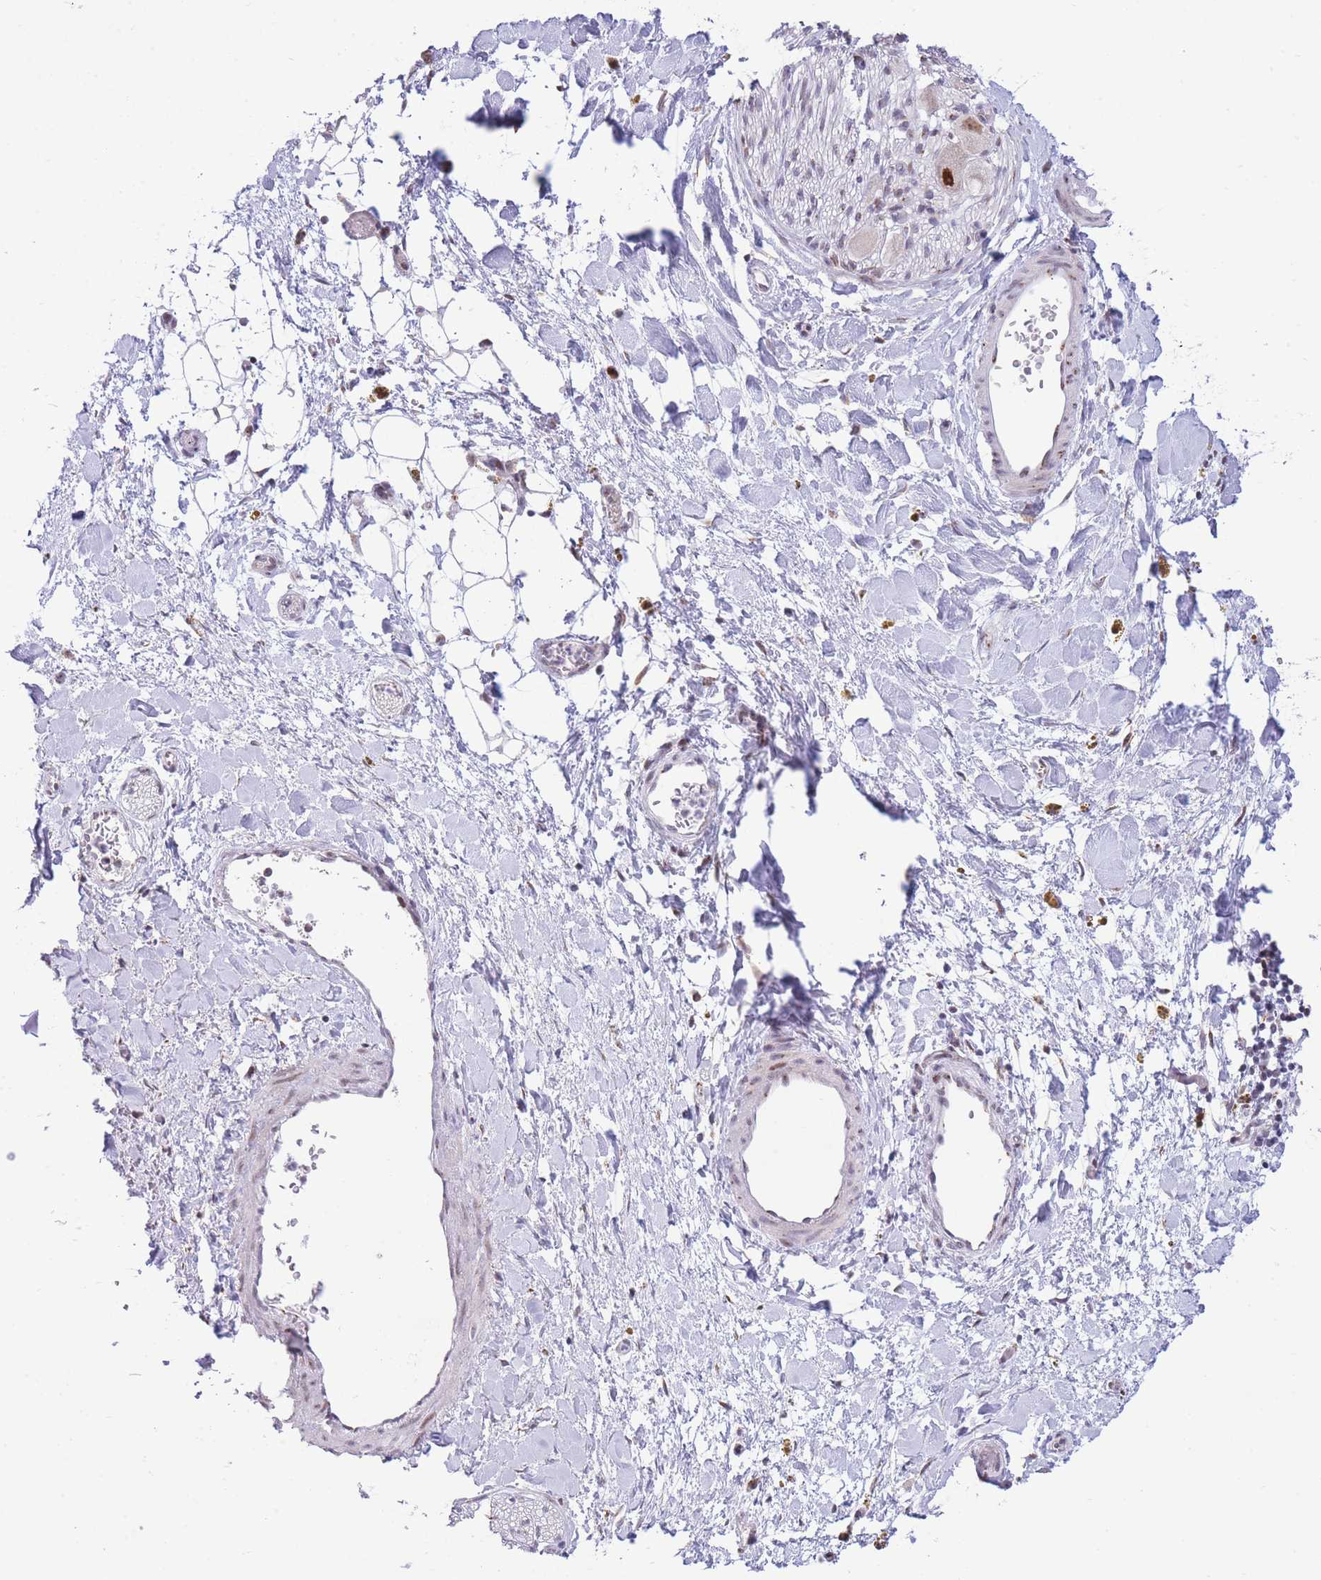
{"staining": {"intensity": "negative", "quantity": "none", "location": "none"}, "tissue": "adipose tissue", "cell_type": "Adipocytes", "image_type": "normal", "snomed": [{"axis": "morphology", "description": "Normal tissue, NOS"}, {"axis": "topography", "description": "Kidney"}, {"axis": "topography", "description": "Peripheral nerve tissue"}], "caption": "Immunohistochemical staining of unremarkable adipose tissue displays no significant staining in adipocytes.", "gene": "INO80C", "patient": {"sex": "male", "age": 7}}